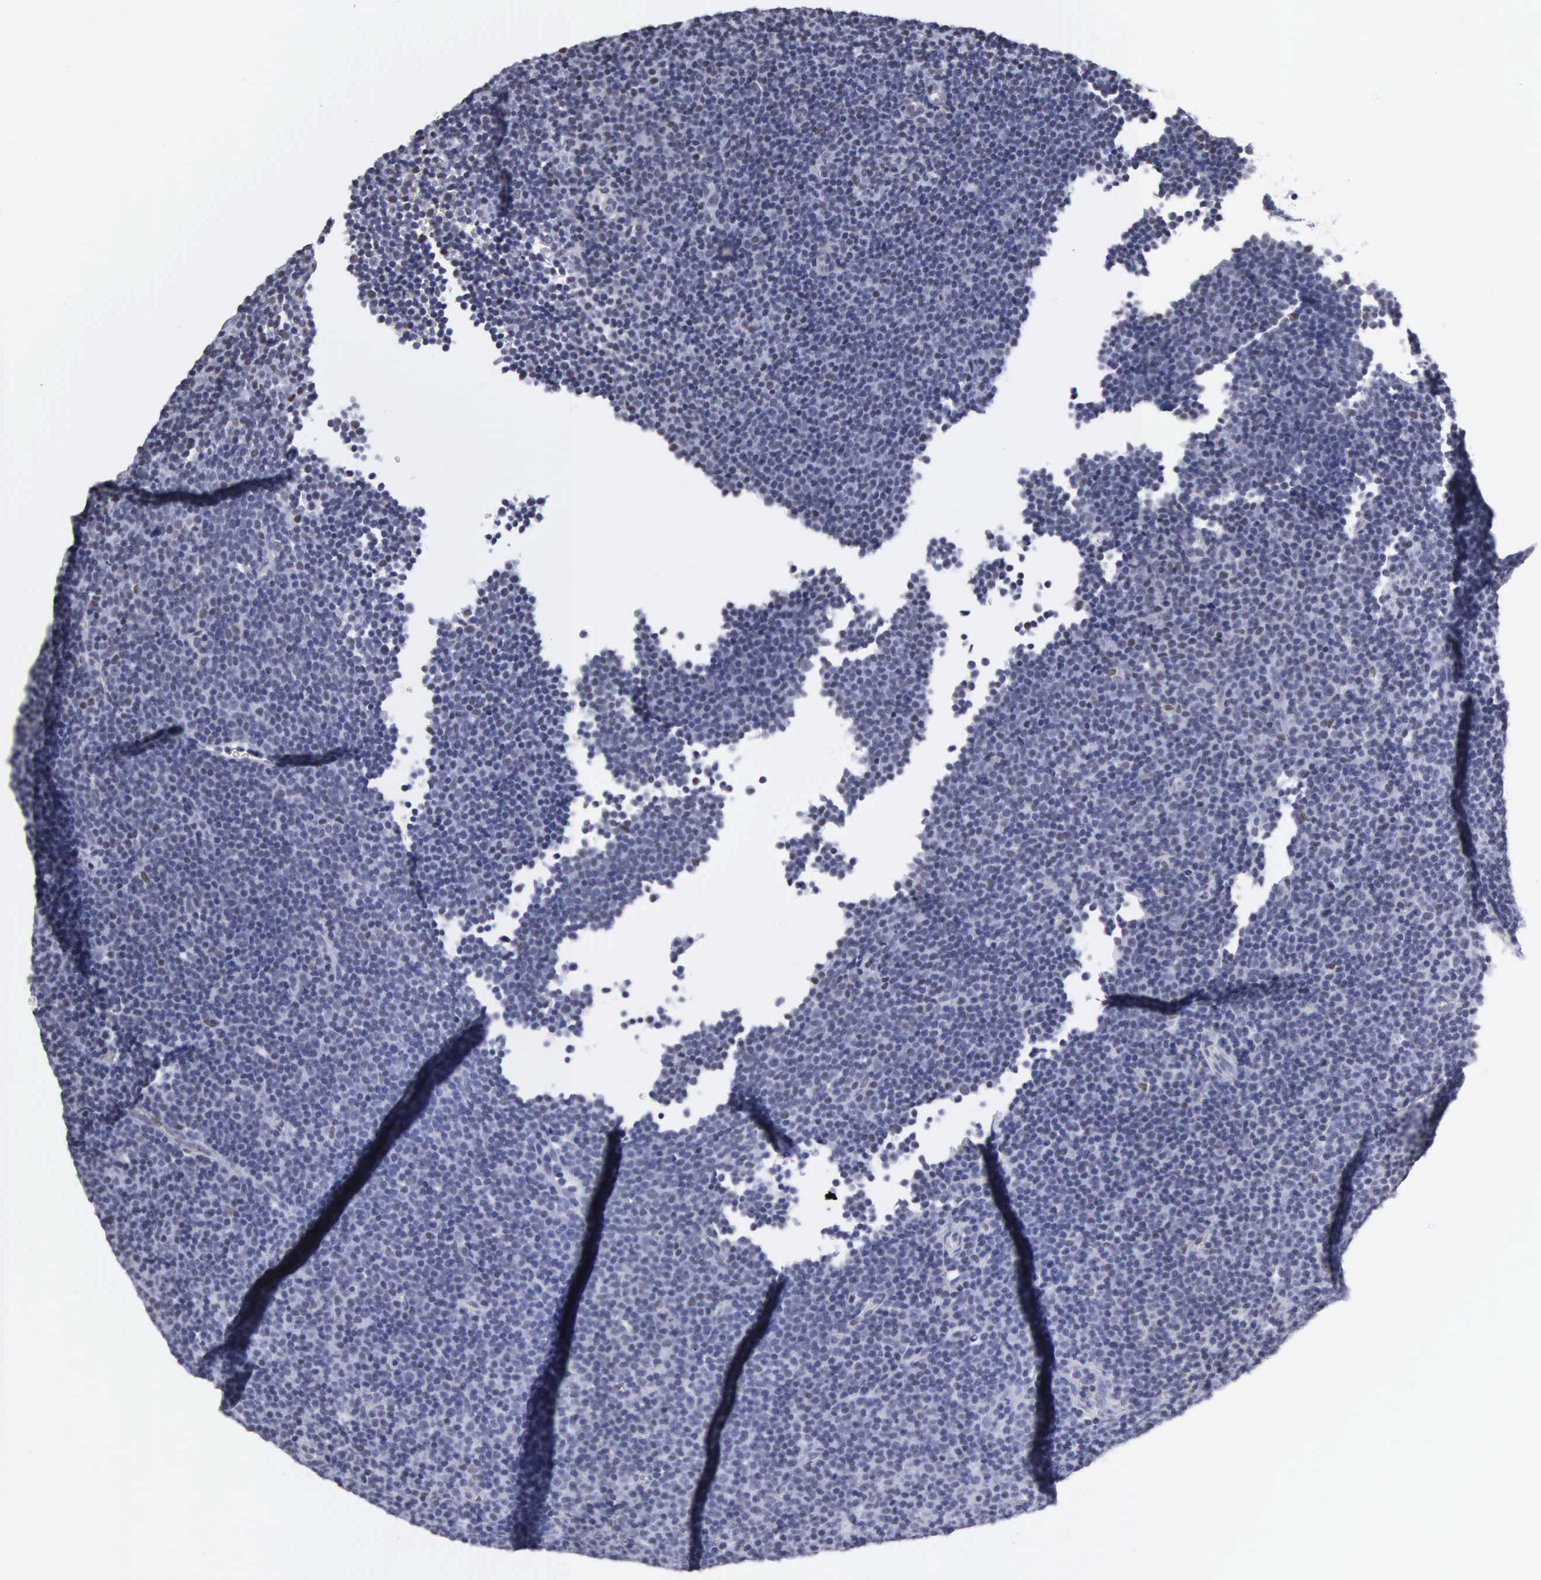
{"staining": {"intensity": "weak", "quantity": "<25%", "location": "nuclear"}, "tissue": "lymphoma", "cell_type": "Tumor cells", "image_type": "cancer", "snomed": [{"axis": "morphology", "description": "Malignant lymphoma, non-Hodgkin's type, Low grade"}, {"axis": "topography", "description": "Lymph node"}], "caption": "A histopathology image of human lymphoma is negative for staining in tumor cells.", "gene": "CCNG1", "patient": {"sex": "male", "age": 57}}